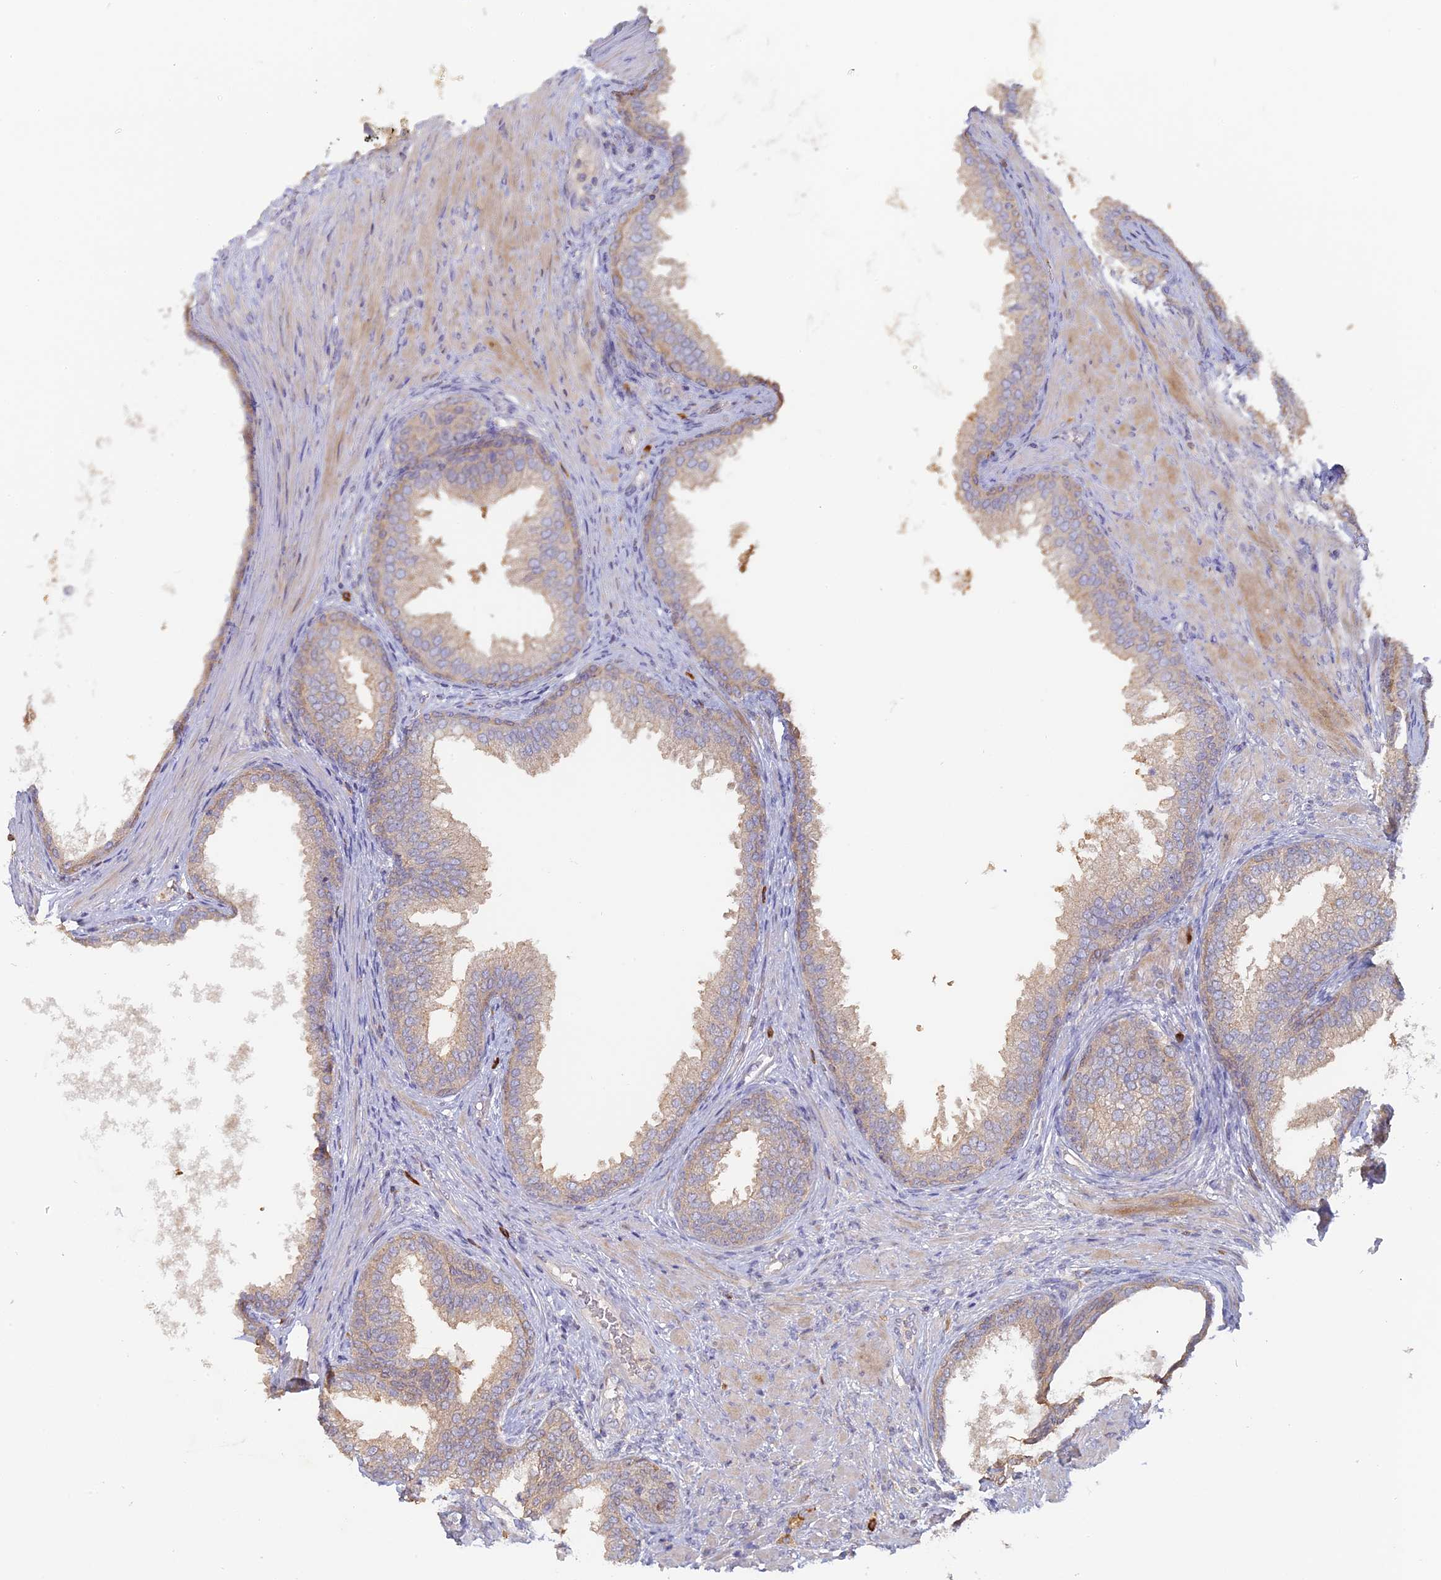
{"staining": {"intensity": "strong", "quantity": "25%-75%", "location": "cytoplasmic/membranous"}, "tissue": "prostate", "cell_type": "Glandular cells", "image_type": "normal", "snomed": [{"axis": "morphology", "description": "Normal tissue, NOS"}, {"axis": "topography", "description": "Prostate"}], "caption": "Protein staining exhibits strong cytoplasmic/membranous staining in approximately 25%-75% of glandular cells in normal prostate.", "gene": "SFT2D2", "patient": {"sex": "male", "age": 76}}